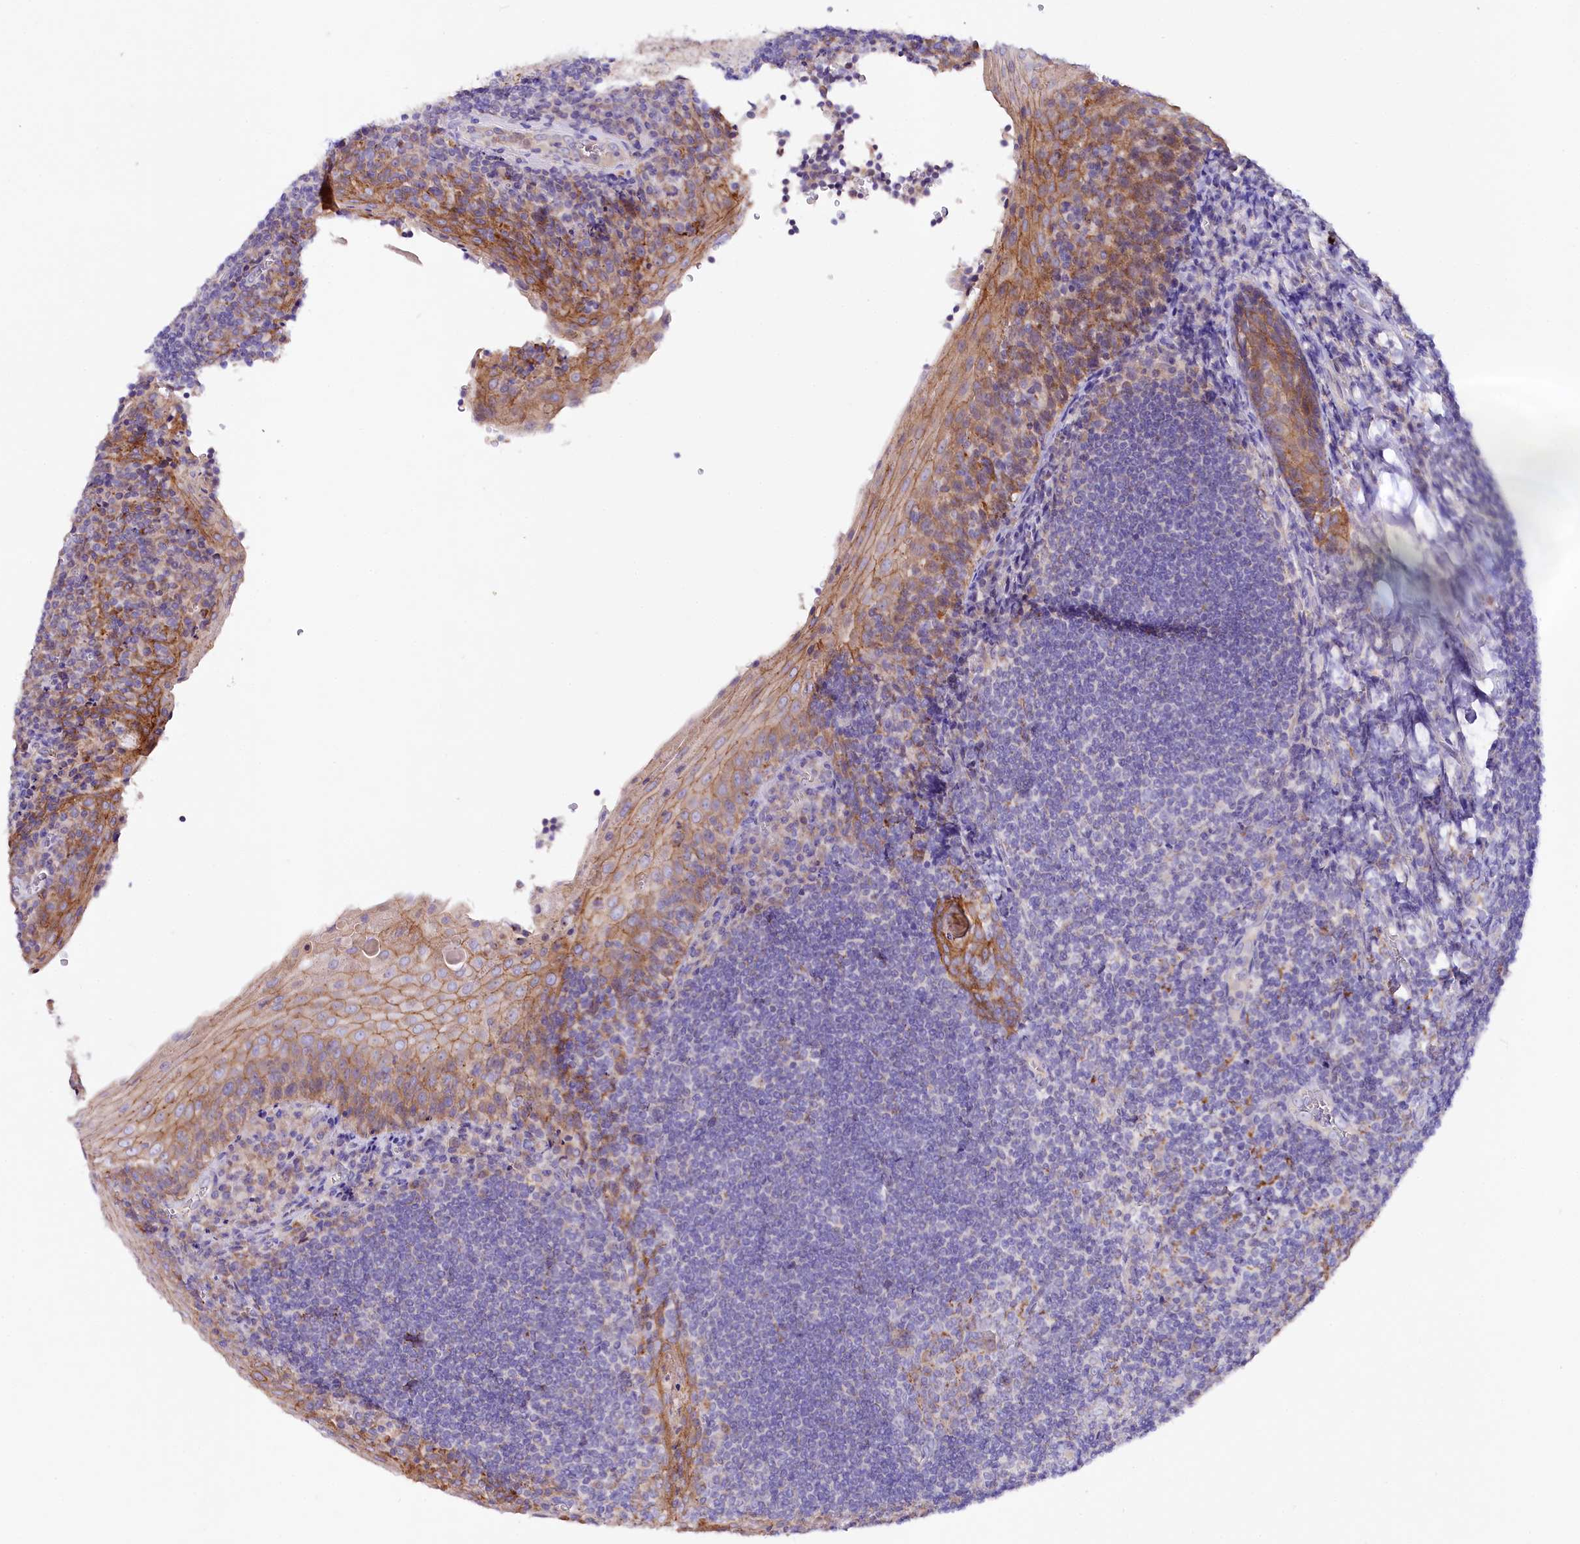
{"staining": {"intensity": "strong", "quantity": "<25%", "location": "cytoplasmic/membranous"}, "tissue": "tonsil", "cell_type": "Germinal center cells", "image_type": "normal", "snomed": [{"axis": "morphology", "description": "Normal tissue, NOS"}, {"axis": "topography", "description": "Tonsil"}], "caption": "Strong cytoplasmic/membranous staining for a protein is identified in approximately <25% of germinal center cells of benign tonsil using immunohistochemistry (IHC).", "gene": "SACM1L", "patient": {"sex": "male", "age": 27}}